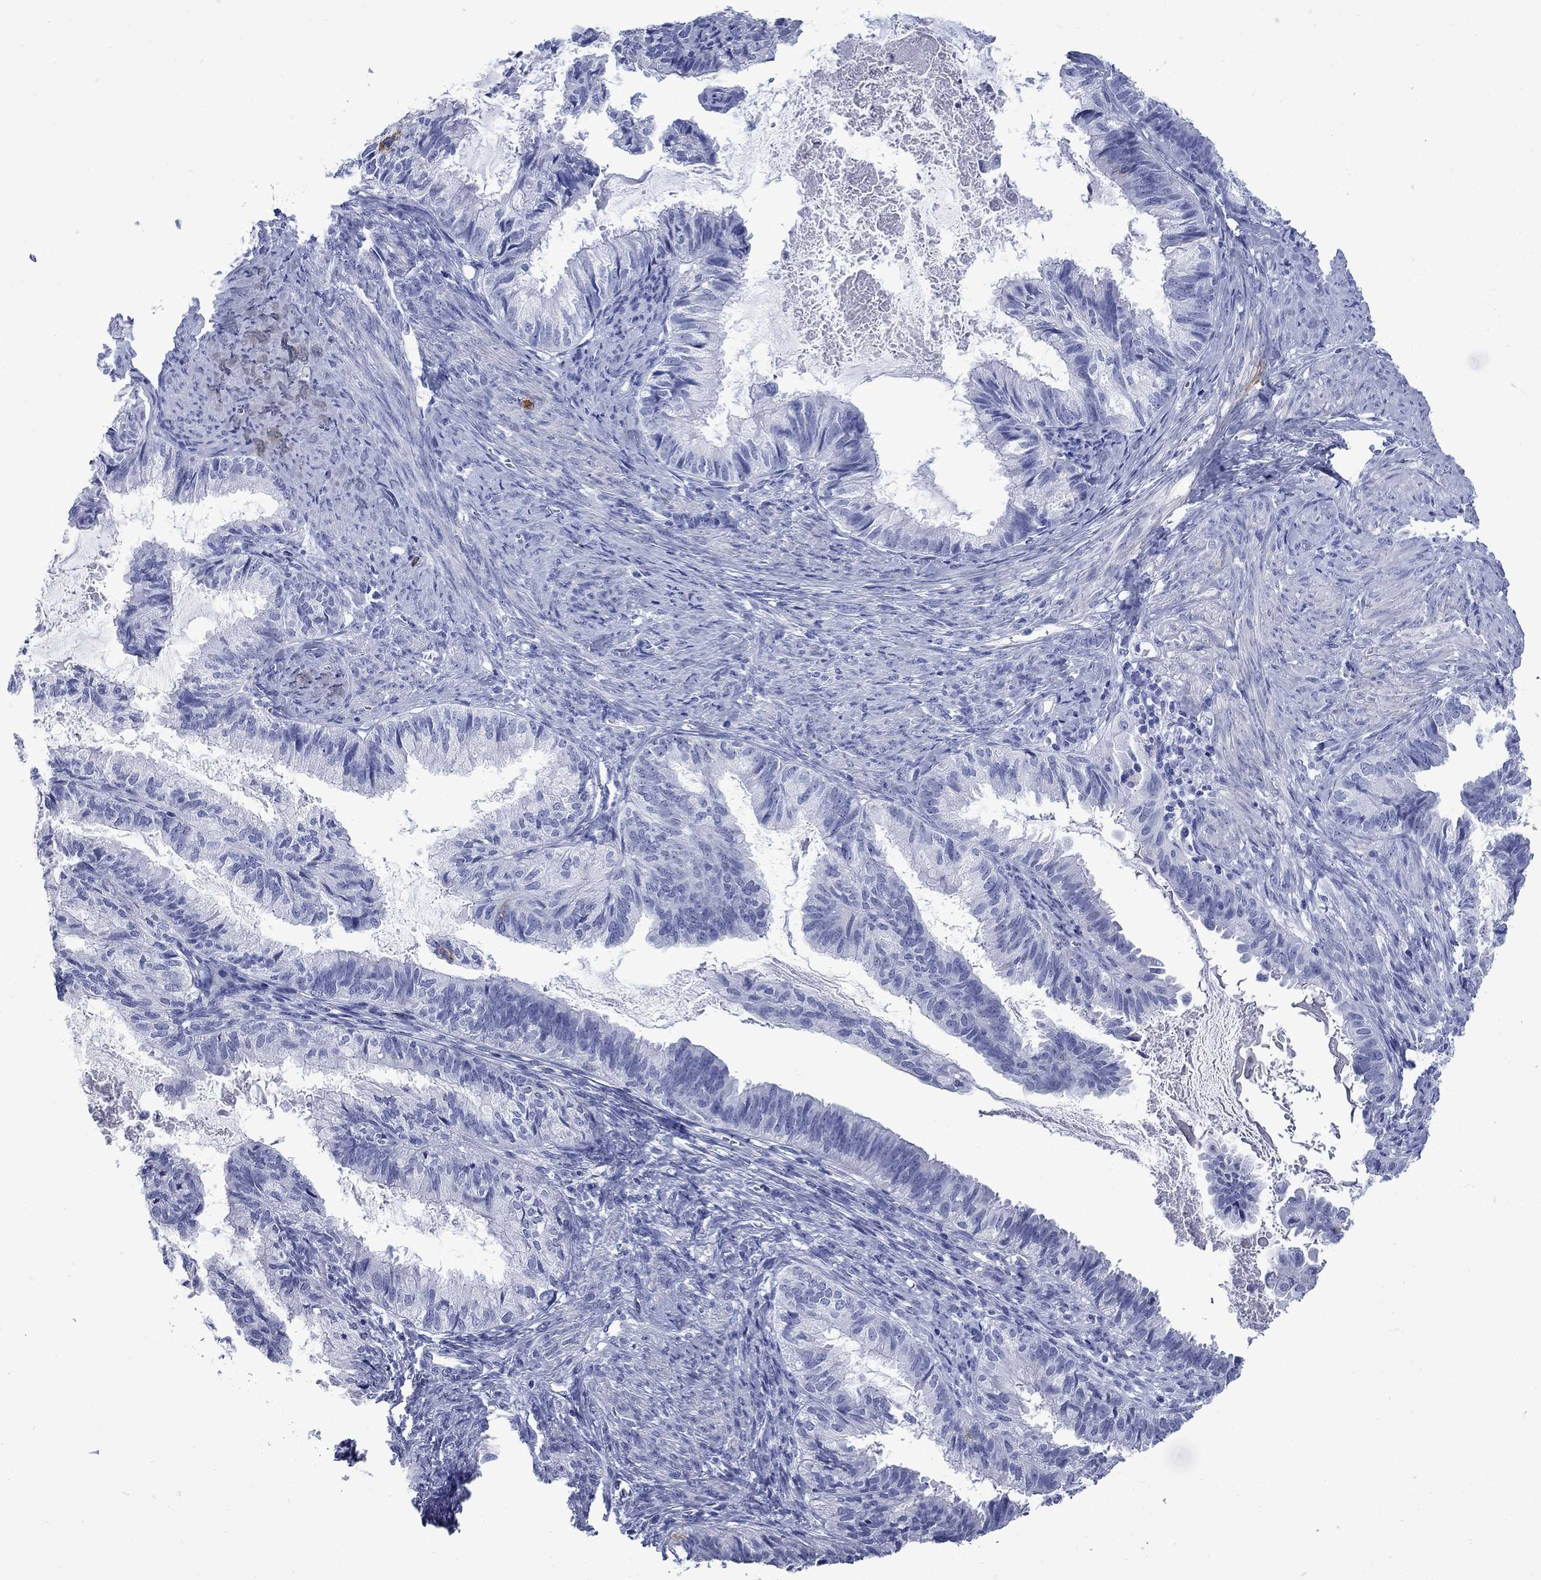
{"staining": {"intensity": "negative", "quantity": "none", "location": "none"}, "tissue": "endometrial cancer", "cell_type": "Tumor cells", "image_type": "cancer", "snomed": [{"axis": "morphology", "description": "Adenocarcinoma, NOS"}, {"axis": "topography", "description": "Endometrium"}], "caption": "Human adenocarcinoma (endometrial) stained for a protein using IHC exhibits no positivity in tumor cells.", "gene": "TACC3", "patient": {"sex": "female", "age": 86}}